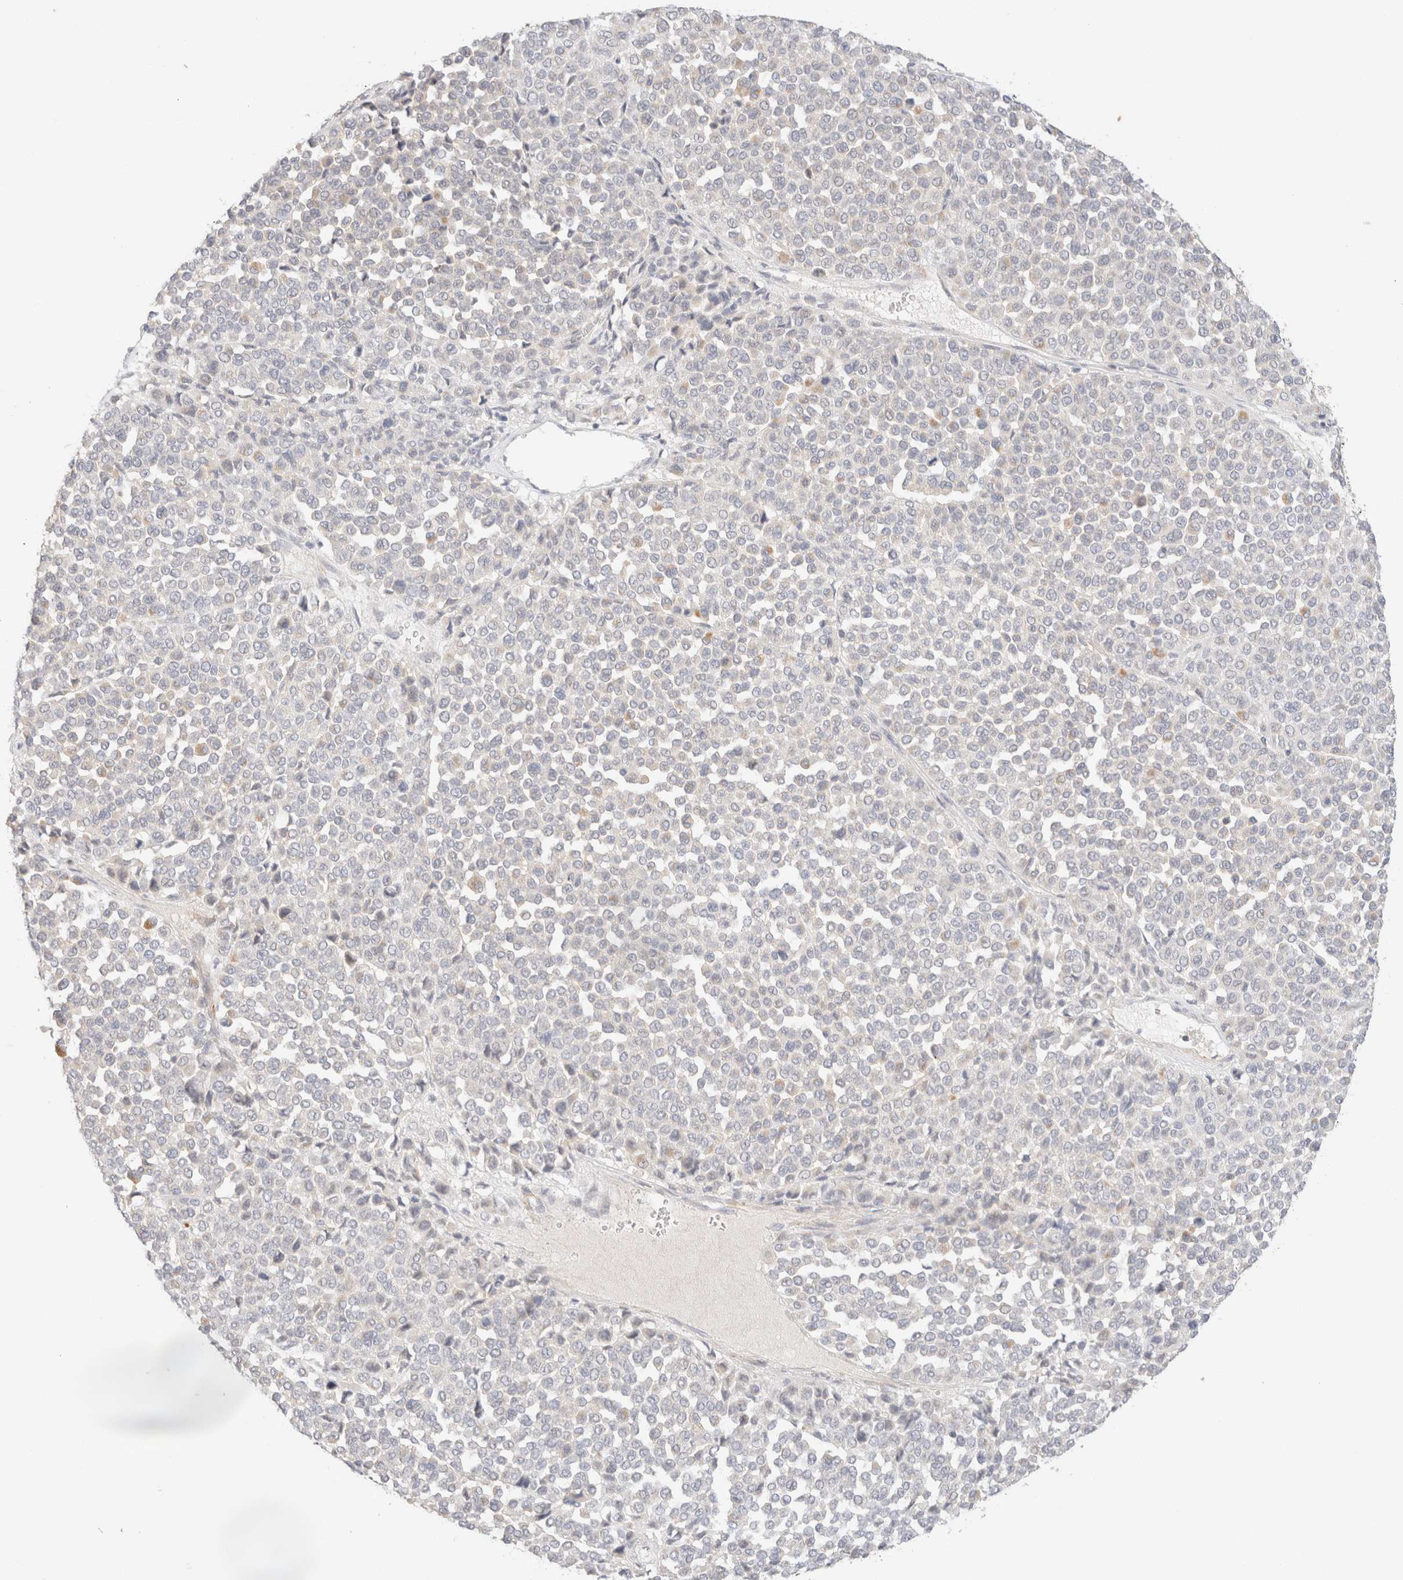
{"staining": {"intensity": "negative", "quantity": "none", "location": "none"}, "tissue": "melanoma", "cell_type": "Tumor cells", "image_type": "cancer", "snomed": [{"axis": "morphology", "description": "Malignant melanoma, Metastatic site"}, {"axis": "topography", "description": "Pancreas"}], "caption": "The image exhibits no staining of tumor cells in melanoma.", "gene": "SNTB1", "patient": {"sex": "female", "age": 30}}